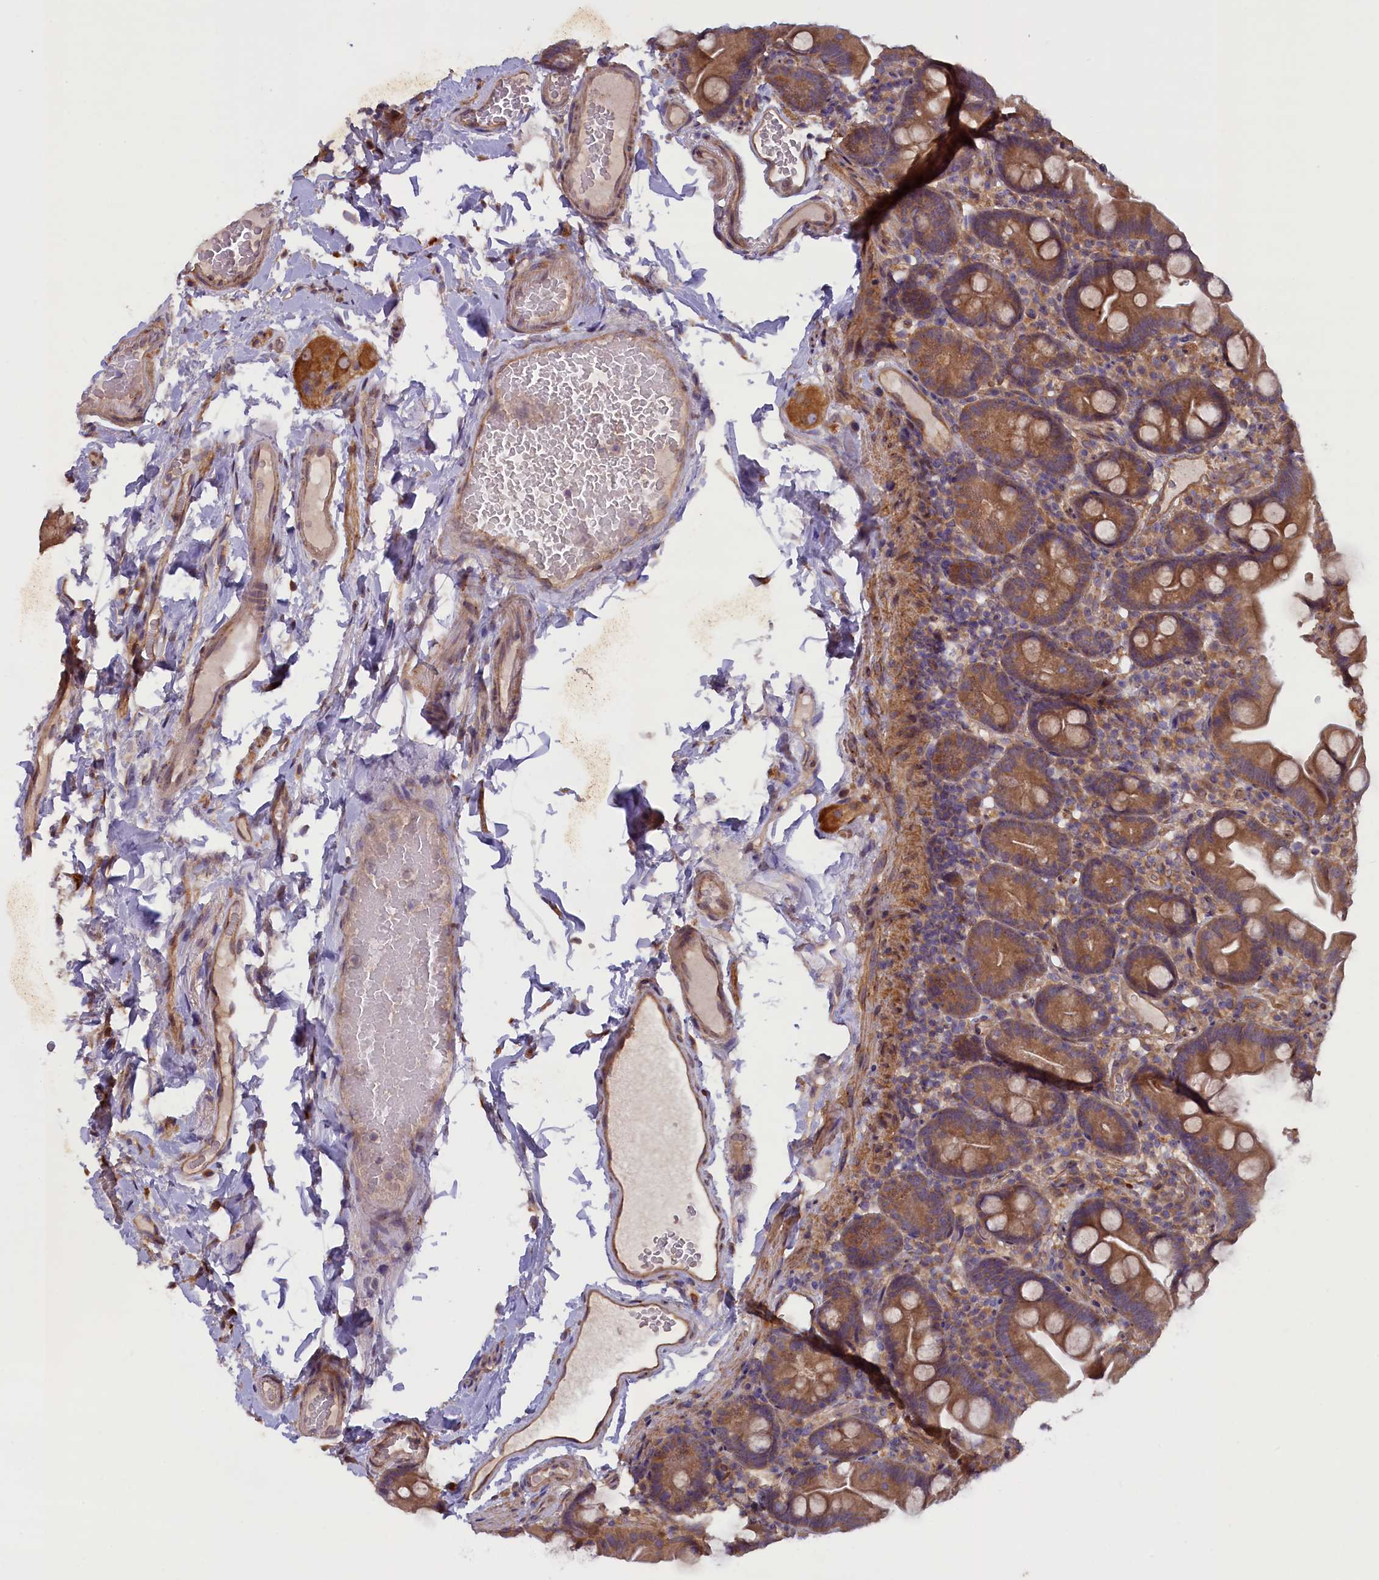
{"staining": {"intensity": "moderate", "quantity": ">75%", "location": "cytoplasmic/membranous"}, "tissue": "small intestine", "cell_type": "Glandular cells", "image_type": "normal", "snomed": [{"axis": "morphology", "description": "Normal tissue, NOS"}, {"axis": "topography", "description": "Small intestine"}], "caption": "Small intestine stained for a protein reveals moderate cytoplasmic/membranous positivity in glandular cells. (DAB (3,3'-diaminobenzidine) IHC with brightfield microscopy, high magnification).", "gene": "CCDC9B", "patient": {"sex": "female", "age": 68}}